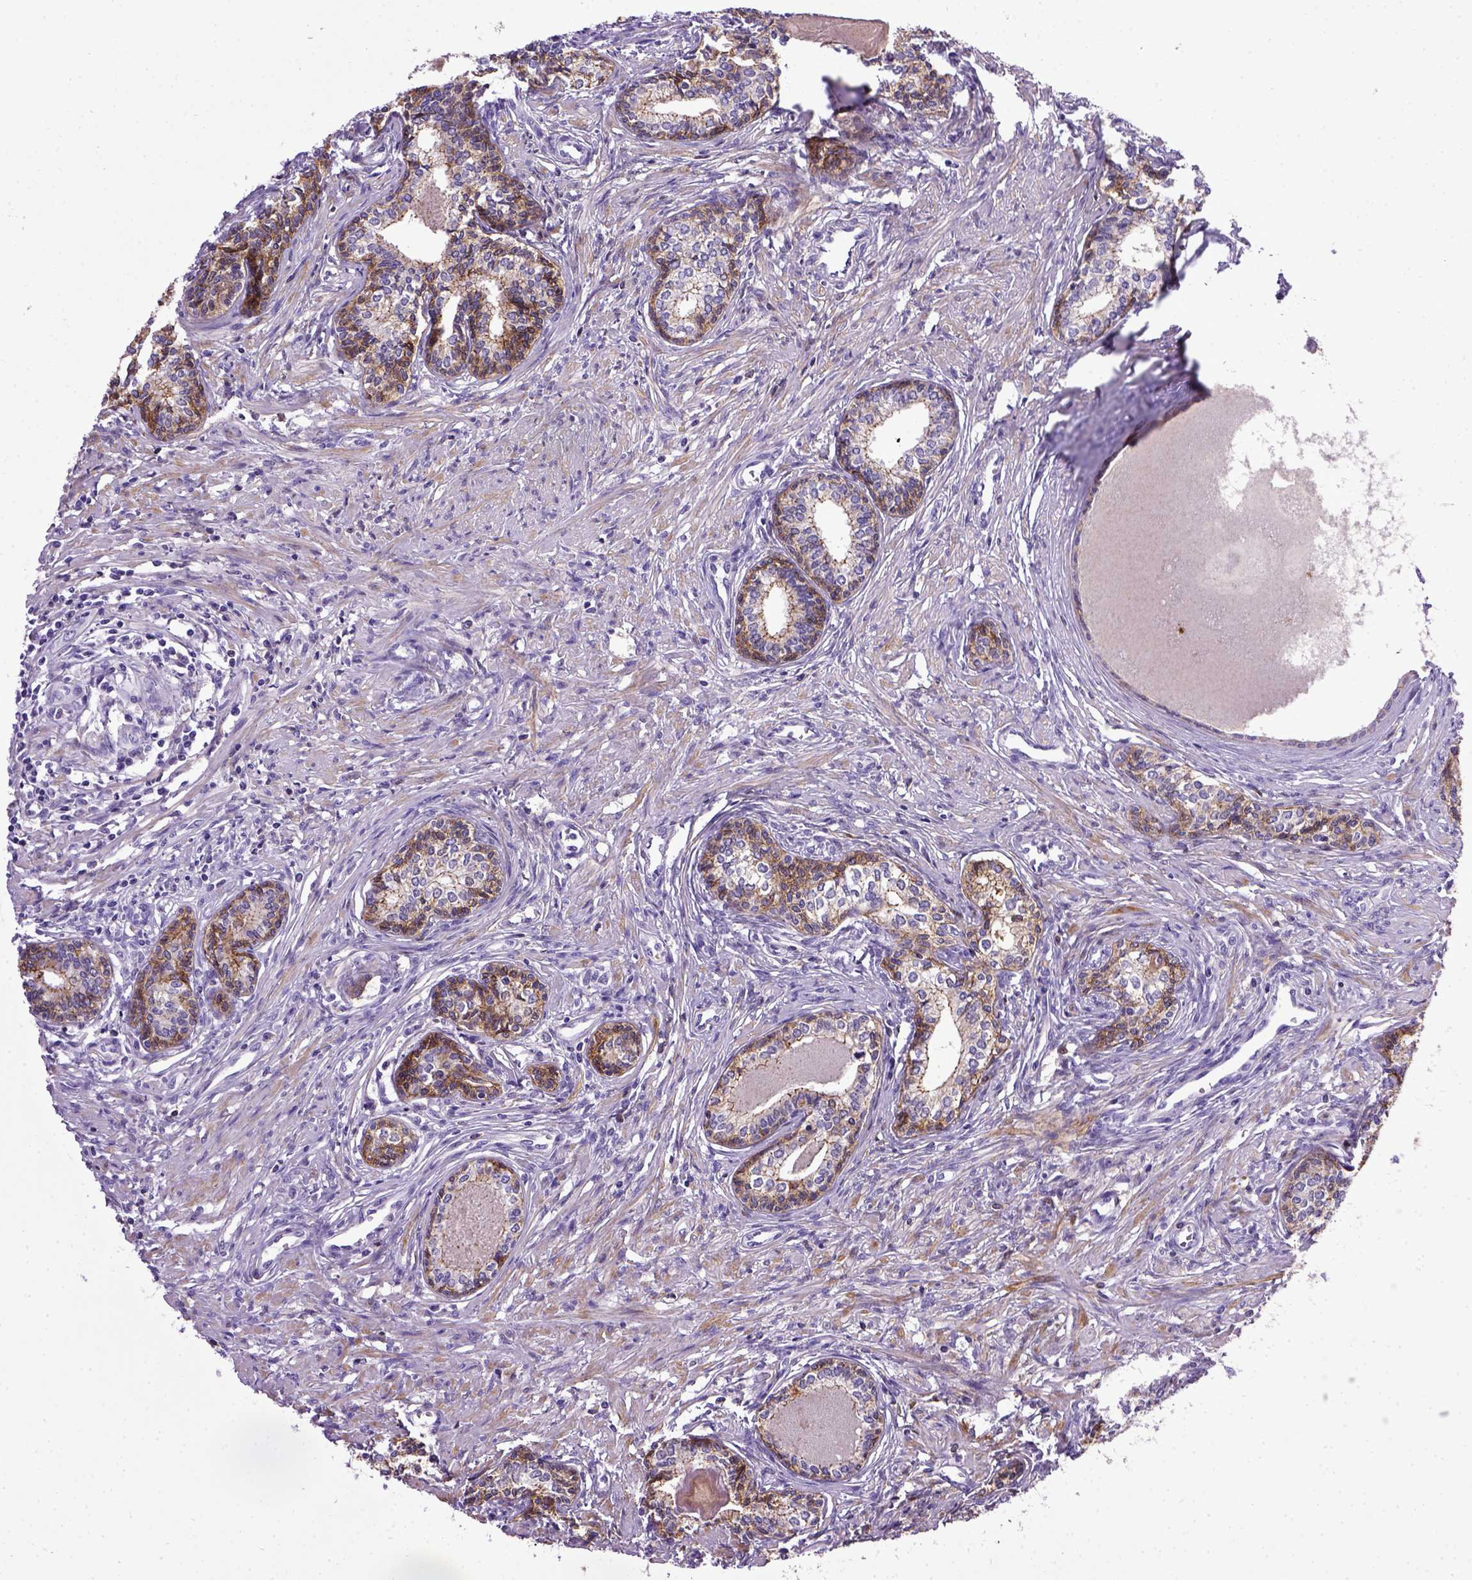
{"staining": {"intensity": "moderate", "quantity": ">75%", "location": "cytoplasmic/membranous"}, "tissue": "prostate", "cell_type": "Glandular cells", "image_type": "normal", "snomed": [{"axis": "morphology", "description": "Normal tissue, NOS"}, {"axis": "topography", "description": "Prostate"}], "caption": "Prostate stained with DAB (3,3'-diaminobenzidine) immunohistochemistry reveals medium levels of moderate cytoplasmic/membranous staining in about >75% of glandular cells.", "gene": "CDH1", "patient": {"sex": "male", "age": 60}}